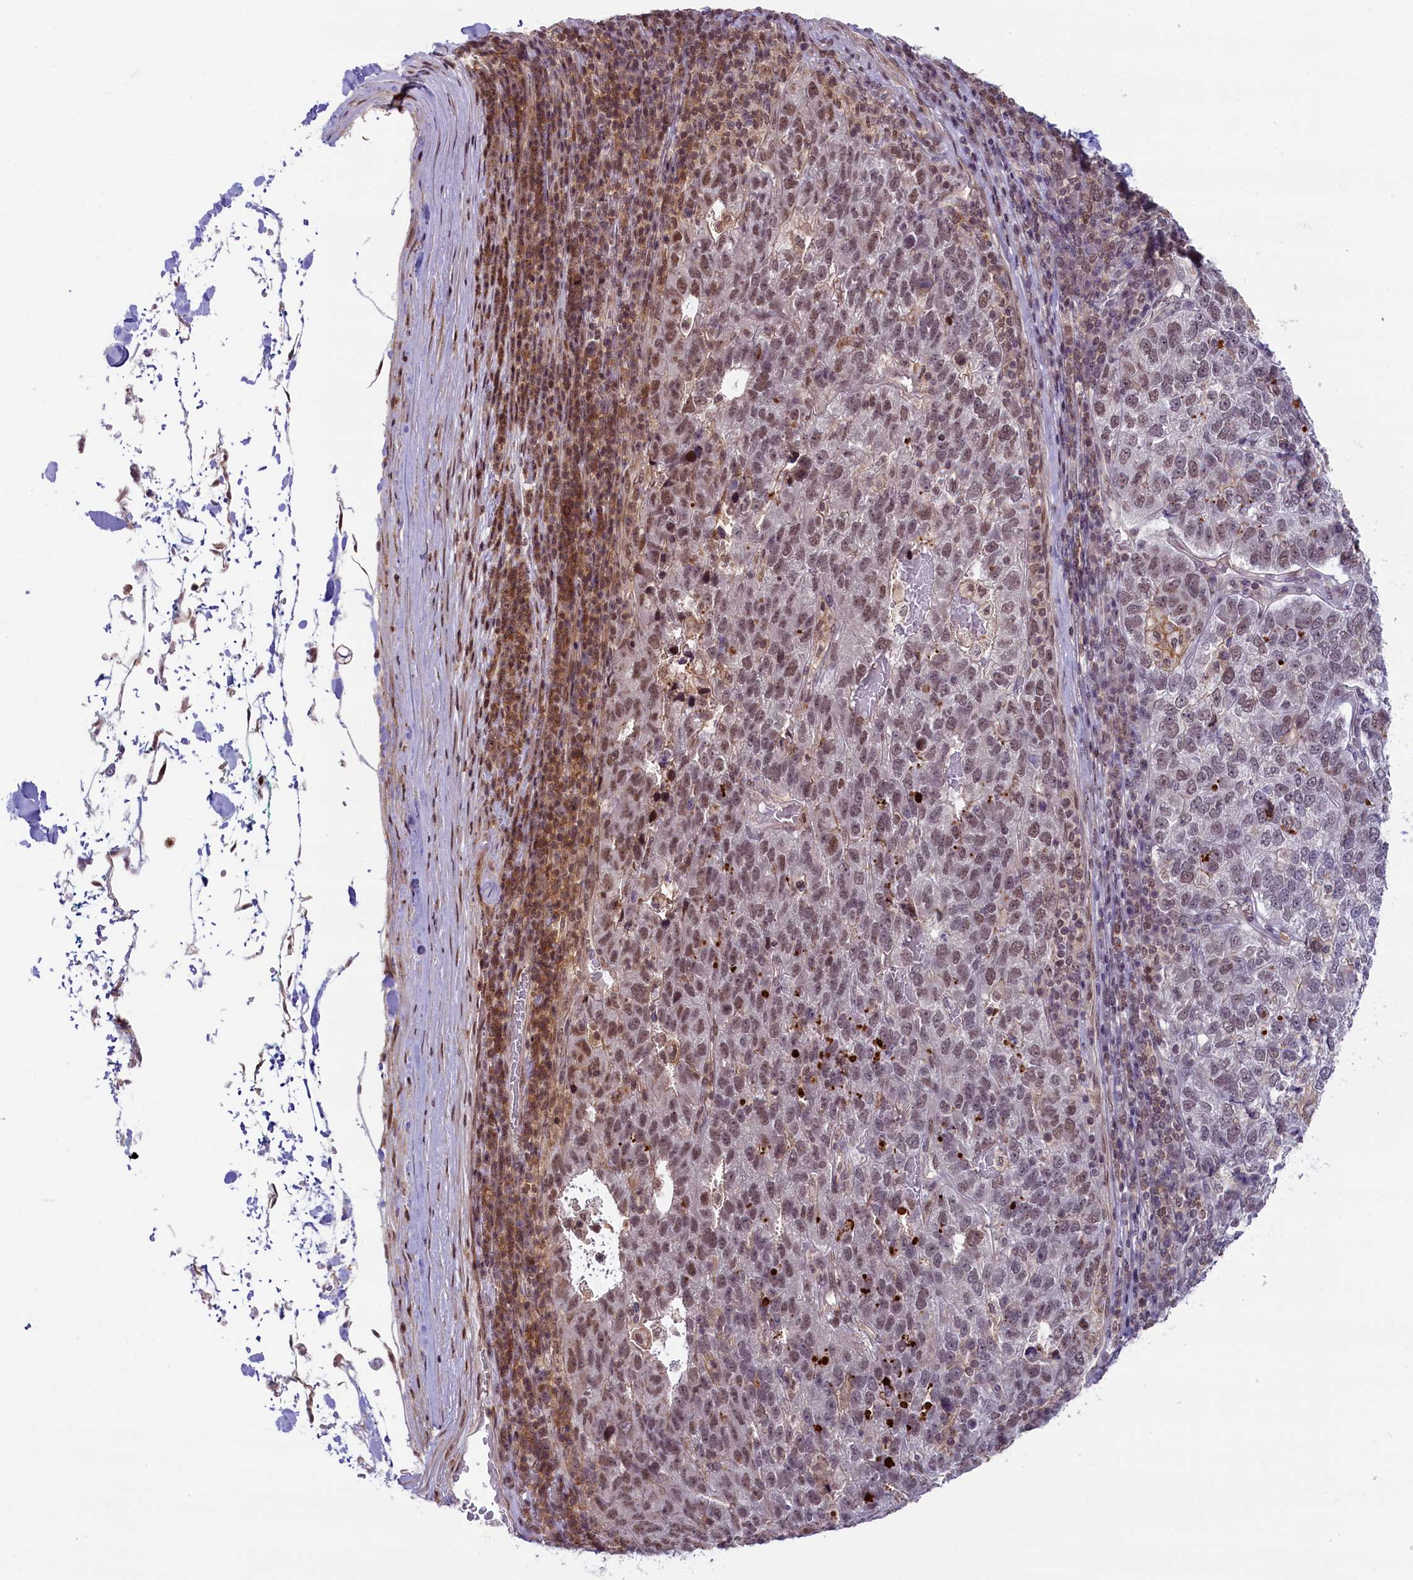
{"staining": {"intensity": "weak", "quantity": ">75%", "location": "nuclear"}, "tissue": "pancreatic cancer", "cell_type": "Tumor cells", "image_type": "cancer", "snomed": [{"axis": "morphology", "description": "Adenocarcinoma, NOS"}, {"axis": "topography", "description": "Pancreas"}], "caption": "There is low levels of weak nuclear staining in tumor cells of pancreatic cancer (adenocarcinoma), as demonstrated by immunohistochemical staining (brown color).", "gene": "FCHO1", "patient": {"sex": "female", "age": 61}}